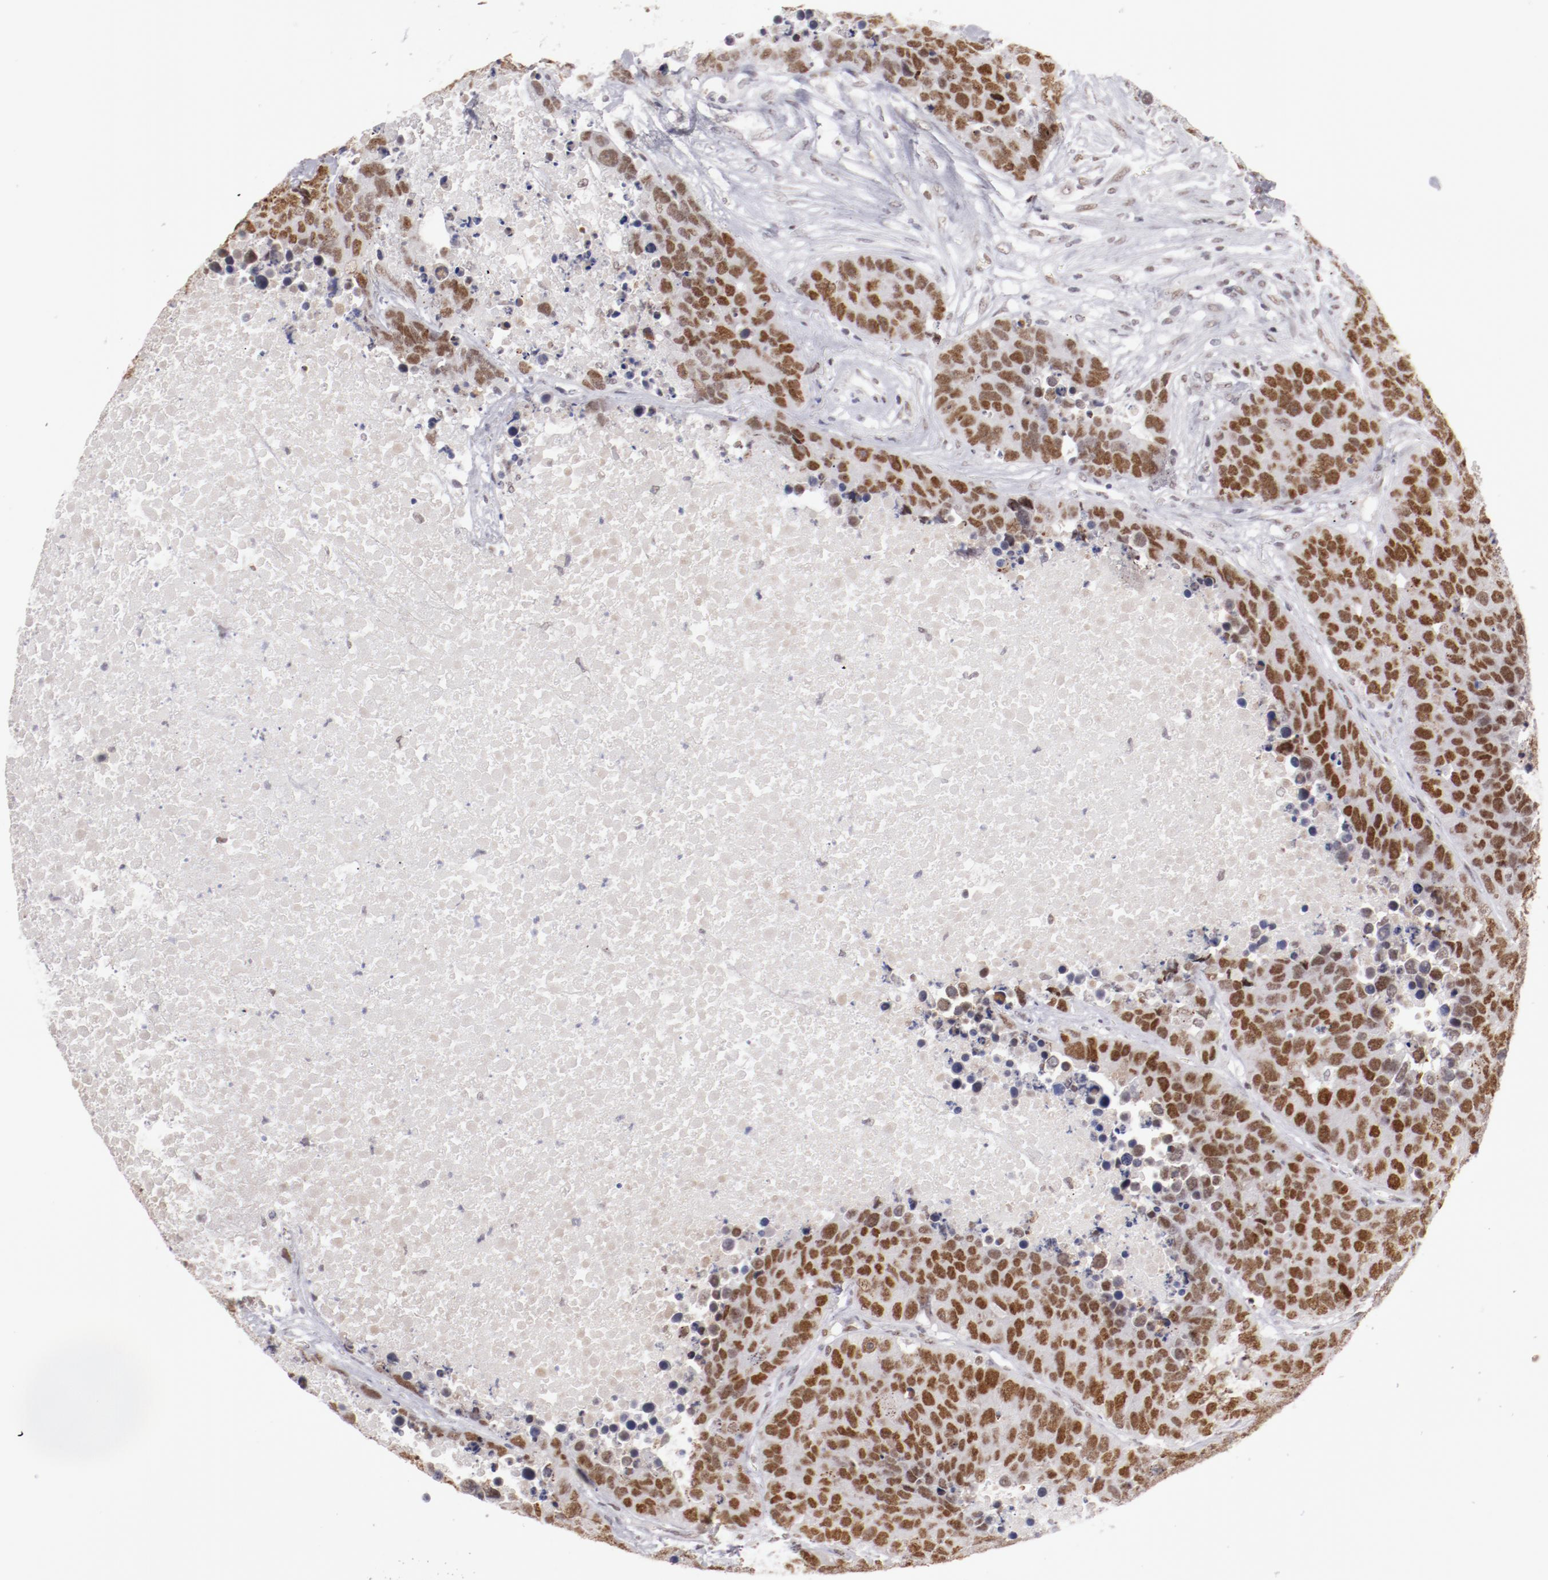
{"staining": {"intensity": "moderate", "quantity": ">75%", "location": "nuclear"}, "tissue": "carcinoid", "cell_type": "Tumor cells", "image_type": "cancer", "snomed": [{"axis": "morphology", "description": "Carcinoid, malignant, NOS"}, {"axis": "topography", "description": "Lung"}], "caption": "The image exhibits a brown stain indicating the presence of a protein in the nuclear of tumor cells in carcinoid (malignant).", "gene": "TFAP4", "patient": {"sex": "male", "age": 60}}